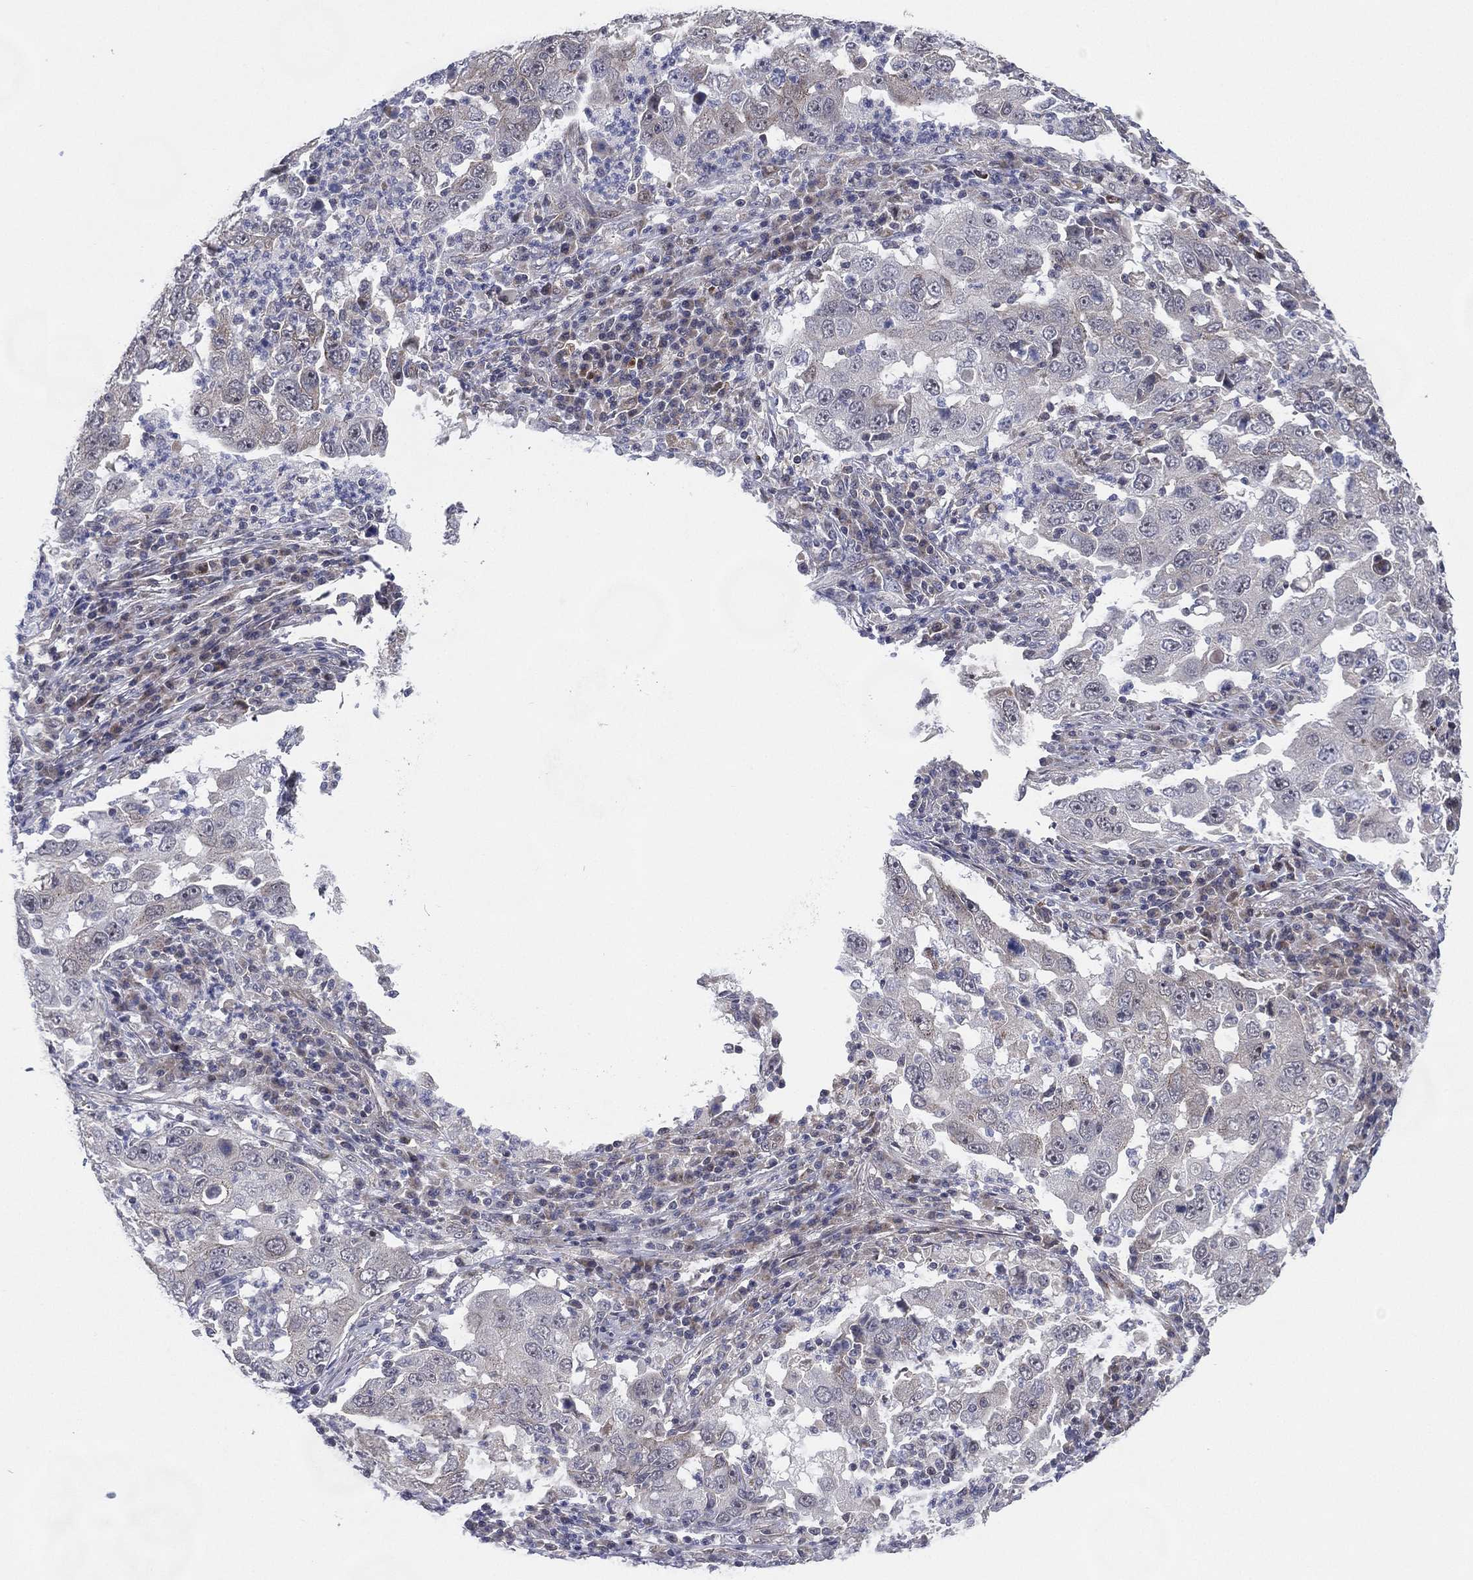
{"staining": {"intensity": "negative", "quantity": "none", "location": "none"}, "tissue": "lung cancer", "cell_type": "Tumor cells", "image_type": "cancer", "snomed": [{"axis": "morphology", "description": "Adenocarcinoma, NOS"}, {"axis": "topography", "description": "Lung"}], "caption": "Tumor cells are negative for brown protein staining in adenocarcinoma (lung).", "gene": "KAT14", "patient": {"sex": "male", "age": 73}}